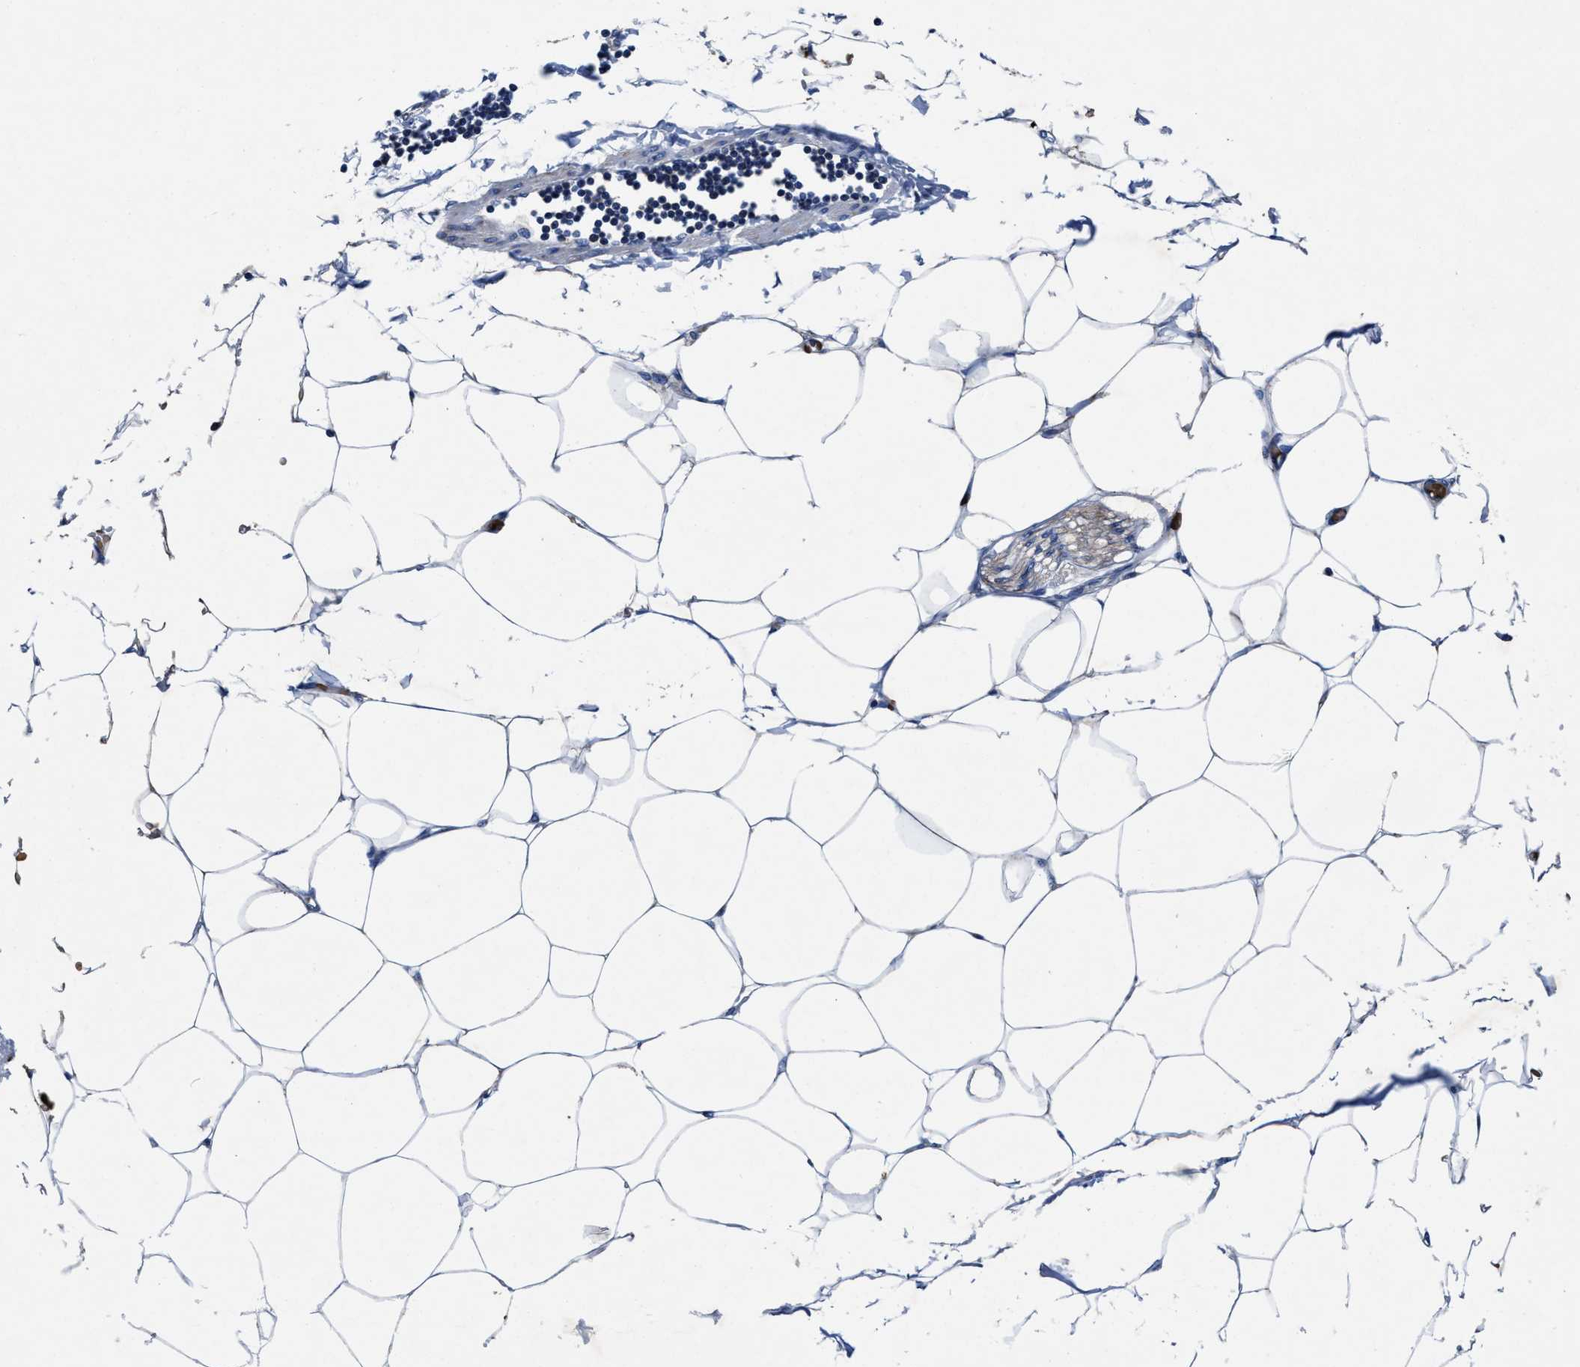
{"staining": {"intensity": "negative", "quantity": "none", "location": "none"}, "tissue": "adipose tissue", "cell_type": "Adipocytes", "image_type": "normal", "snomed": [{"axis": "morphology", "description": "Normal tissue, NOS"}, {"axis": "morphology", "description": "Adenocarcinoma, NOS"}, {"axis": "topography", "description": "Colon"}, {"axis": "topography", "description": "Peripheral nerve tissue"}], "caption": "A histopathology image of adipose tissue stained for a protein reveals no brown staining in adipocytes.", "gene": "PHLPP1", "patient": {"sex": "male", "age": 14}}